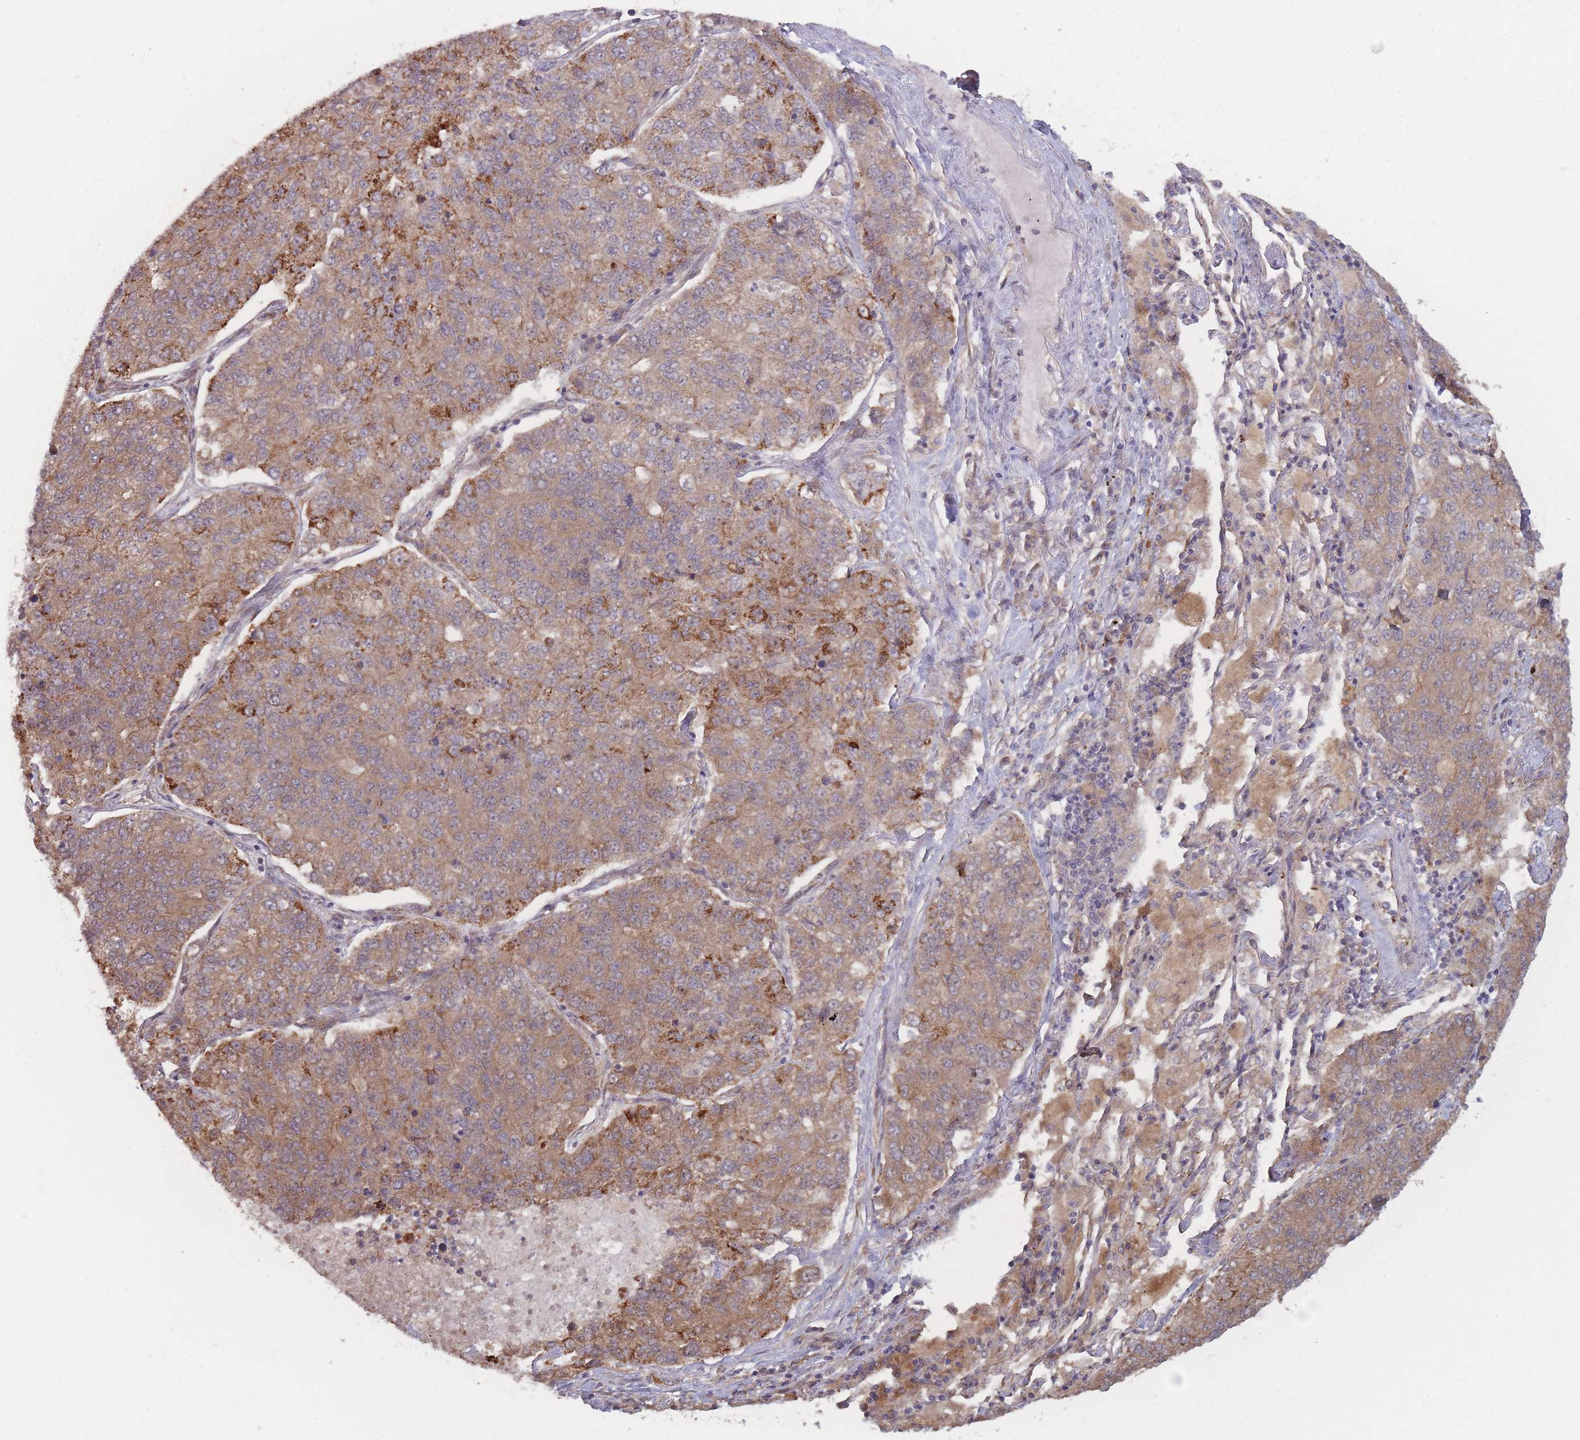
{"staining": {"intensity": "moderate", "quantity": ">75%", "location": "cytoplasmic/membranous"}, "tissue": "lung cancer", "cell_type": "Tumor cells", "image_type": "cancer", "snomed": [{"axis": "morphology", "description": "Adenocarcinoma, NOS"}, {"axis": "topography", "description": "Lung"}], "caption": "Lung cancer (adenocarcinoma) stained for a protein shows moderate cytoplasmic/membranous positivity in tumor cells. The protein of interest is stained brown, and the nuclei are stained in blue (DAB IHC with brightfield microscopy, high magnification).", "gene": "RPS18", "patient": {"sex": "male", "age": 49}}